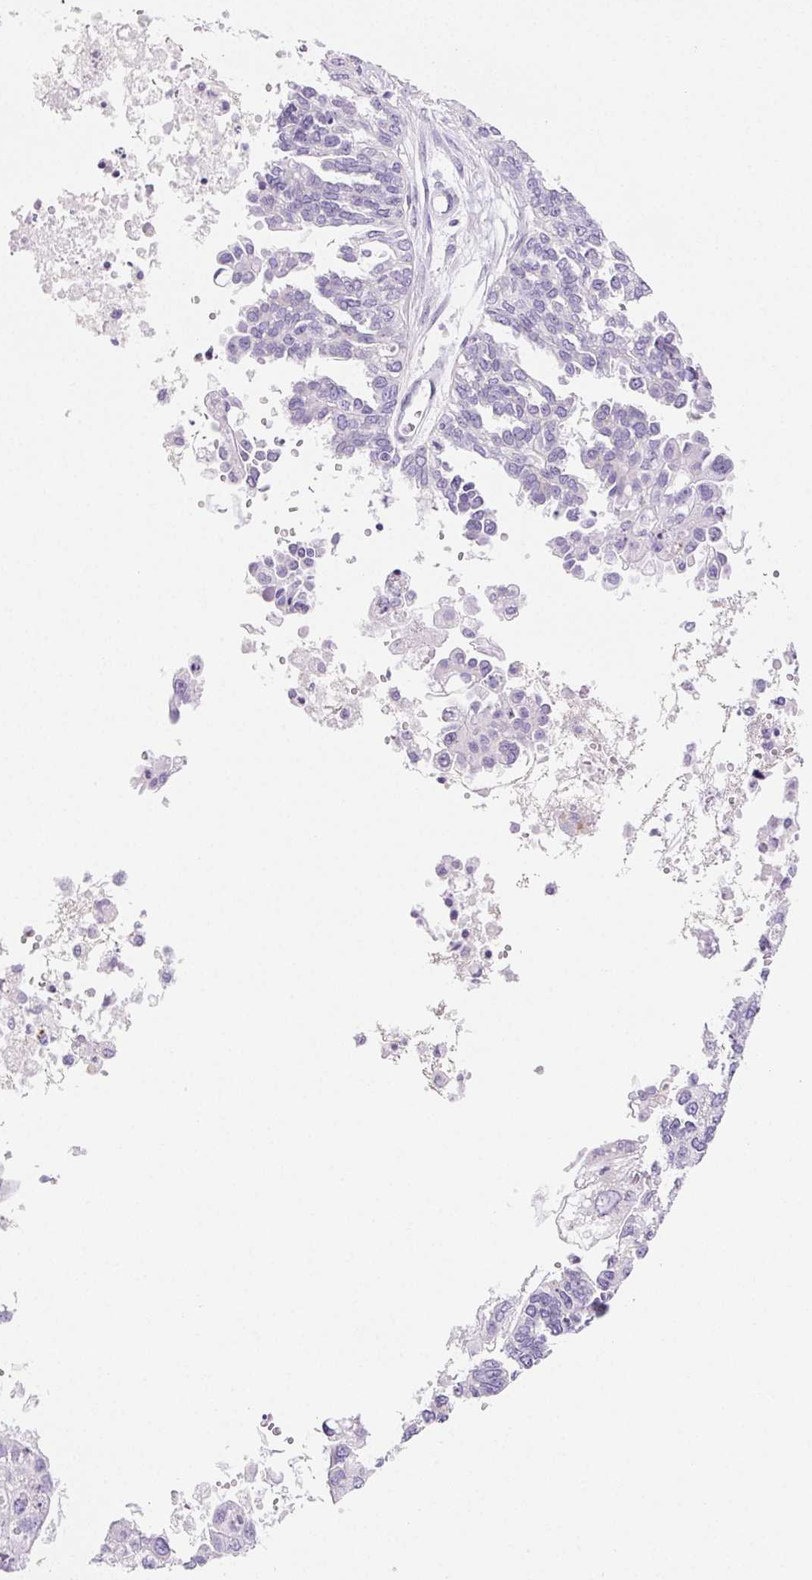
{"staining": {"intensity": "negative", "quantity": "none", "location": "none"}, "tissue": "ovarian cancer", "cell_type": "Tumor cells", "image_type": "cancer", "snomed": [{"axis": "morphology", "description": "Cystadenocarcinoma, serous, NOS"}, {"axis": "topography", "description": "Ovary"}], "caption": "IHC image of neoplastic tissue: human ovarian serous cystadenocarcinoma stained with DAB shows no significant protein expression in tumor cells. (DAB IHC visualized using brightfield microscopy, high magnification).", "gene": "BEND2", "patient": {"sex": "female", "age": 53}}